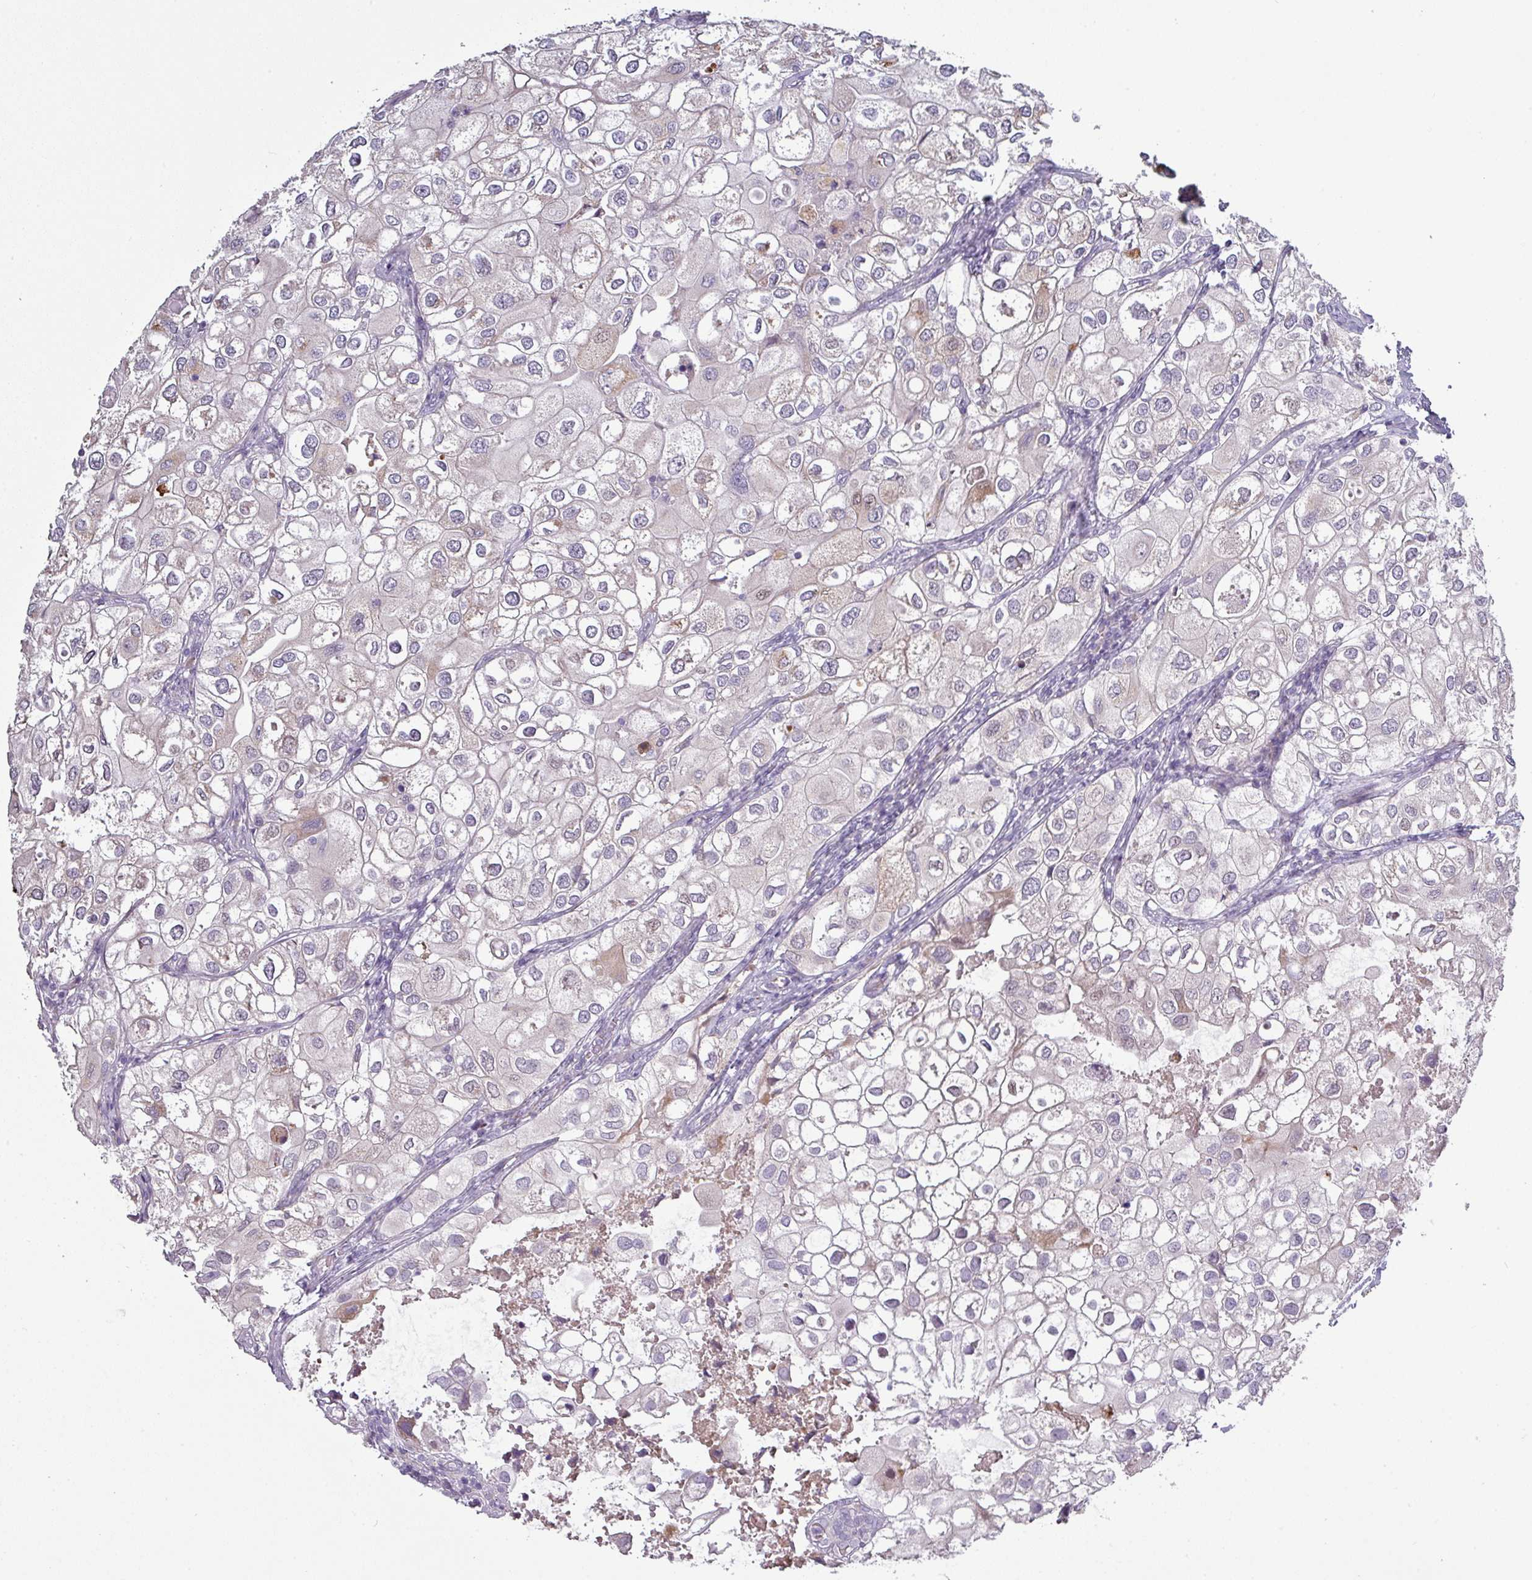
{"staining": {"intensity": "negative", "quantity": "none", "location": "none"}, "tissue": "urothelial cancer", "cell_type": "Tumor cells", "image_type": "cancer", "snomed": [{"axis": "morphology", "description": "Urothelial carcinoma, High grade"}, {"axis": "topography", "description": "Urinary bladder"}], "caption": "High magnification brightfield microscopy of high-grade urothelial carcinoma stained with DAB (brown) and counterstained with hematoxylin (blue): tumor cells show no significant positivity.", "gene": "C2orf16", "patient": {"sex": "male", "age": 64}}